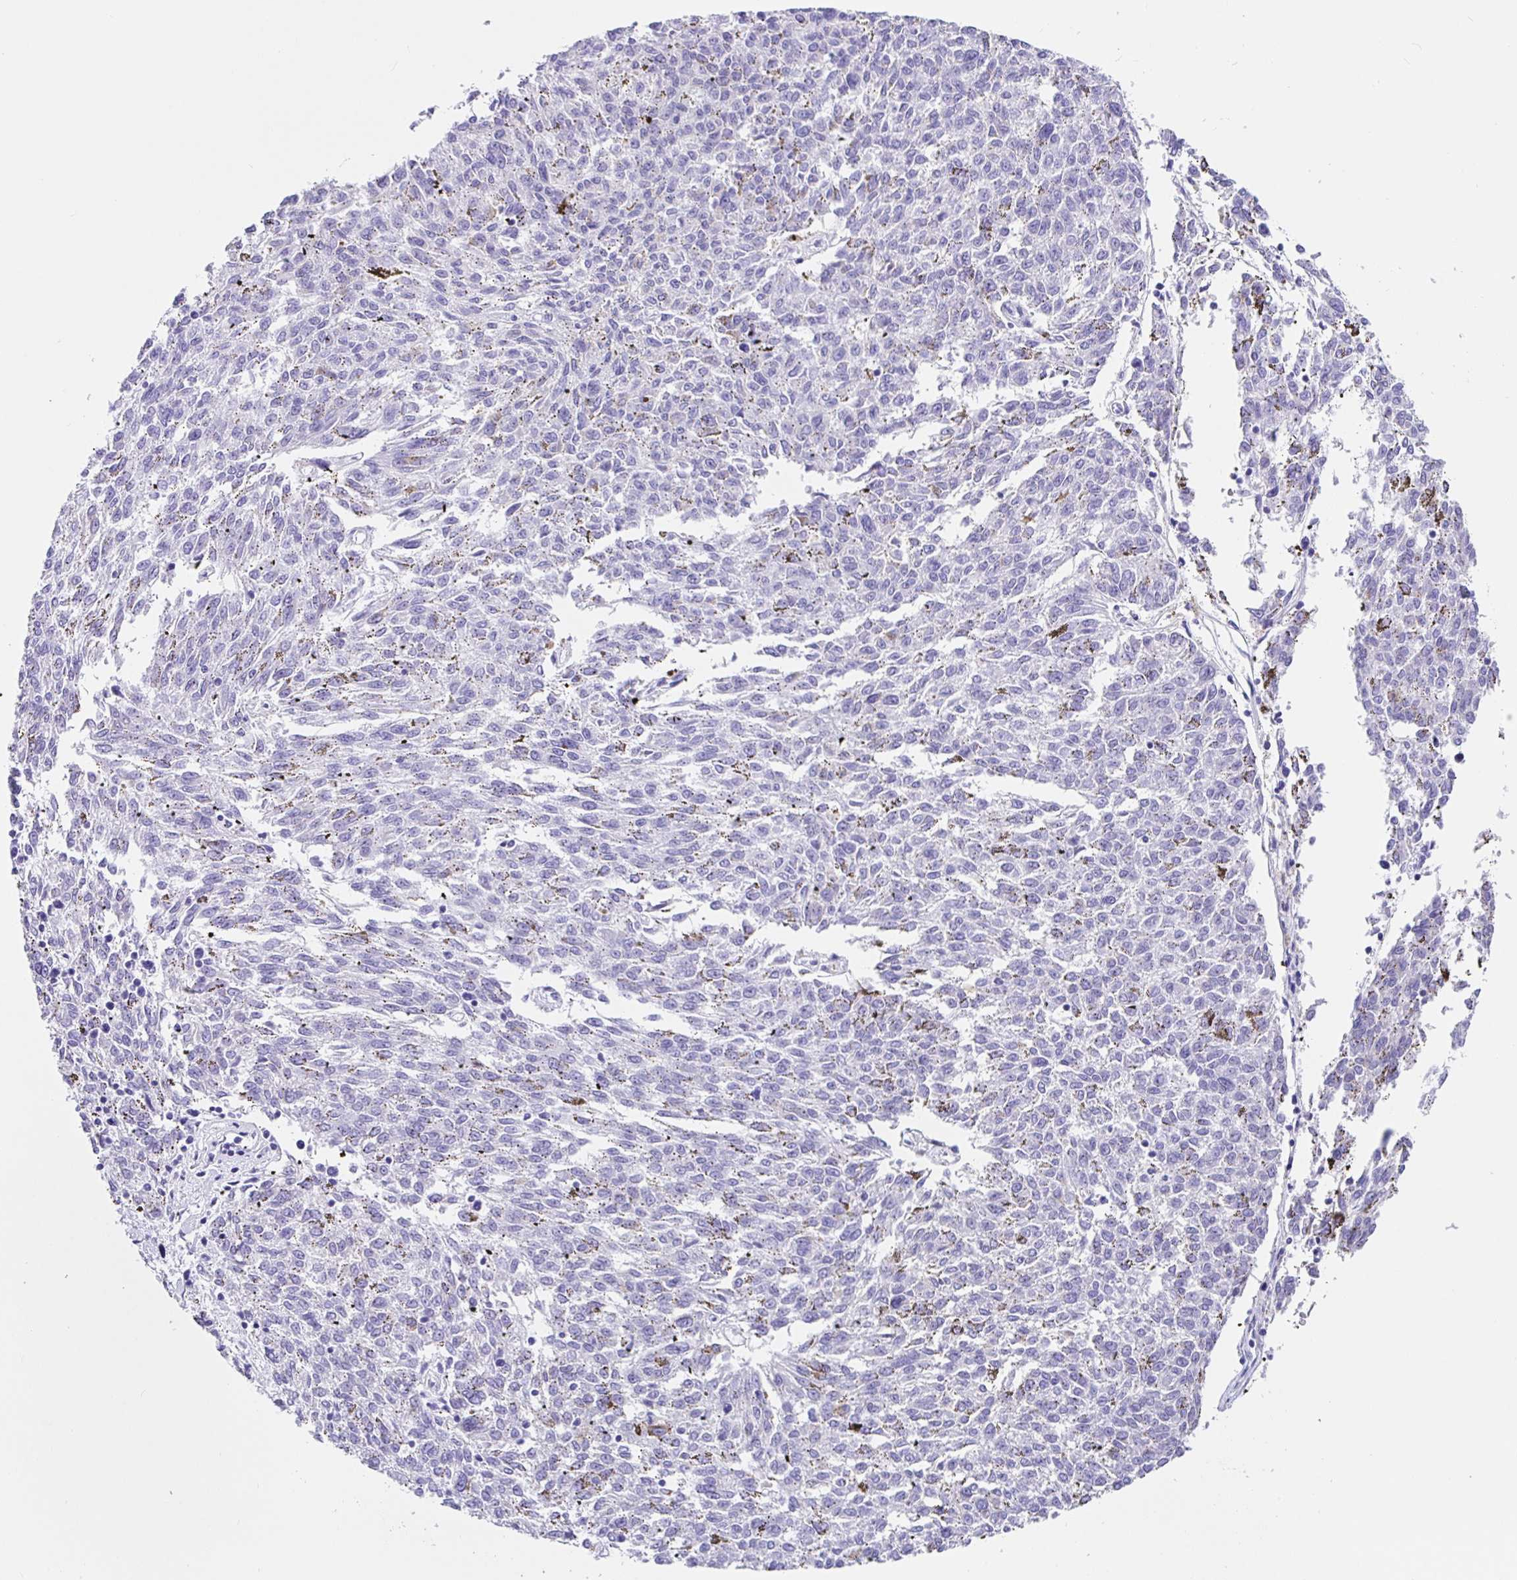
{"staining": {"intensity": "negative", "quantity": "none", "location": "none"}, "tissue": "melanoma", "cell_type": "Tumor cells", "image_type": "cancer", "snomed": [{"axis": "morphology", "description": "Malignant melanoma, NOS"}, {"axis": "topography", "description": "Skin"}], "caption": "Human malignant melanoma stained for a protein using immunohistochemistry (IHC) shows no positivity in tumor cells.", "gene": "PRAMEF19", "patient": {"sex": "female", "age": 72}}